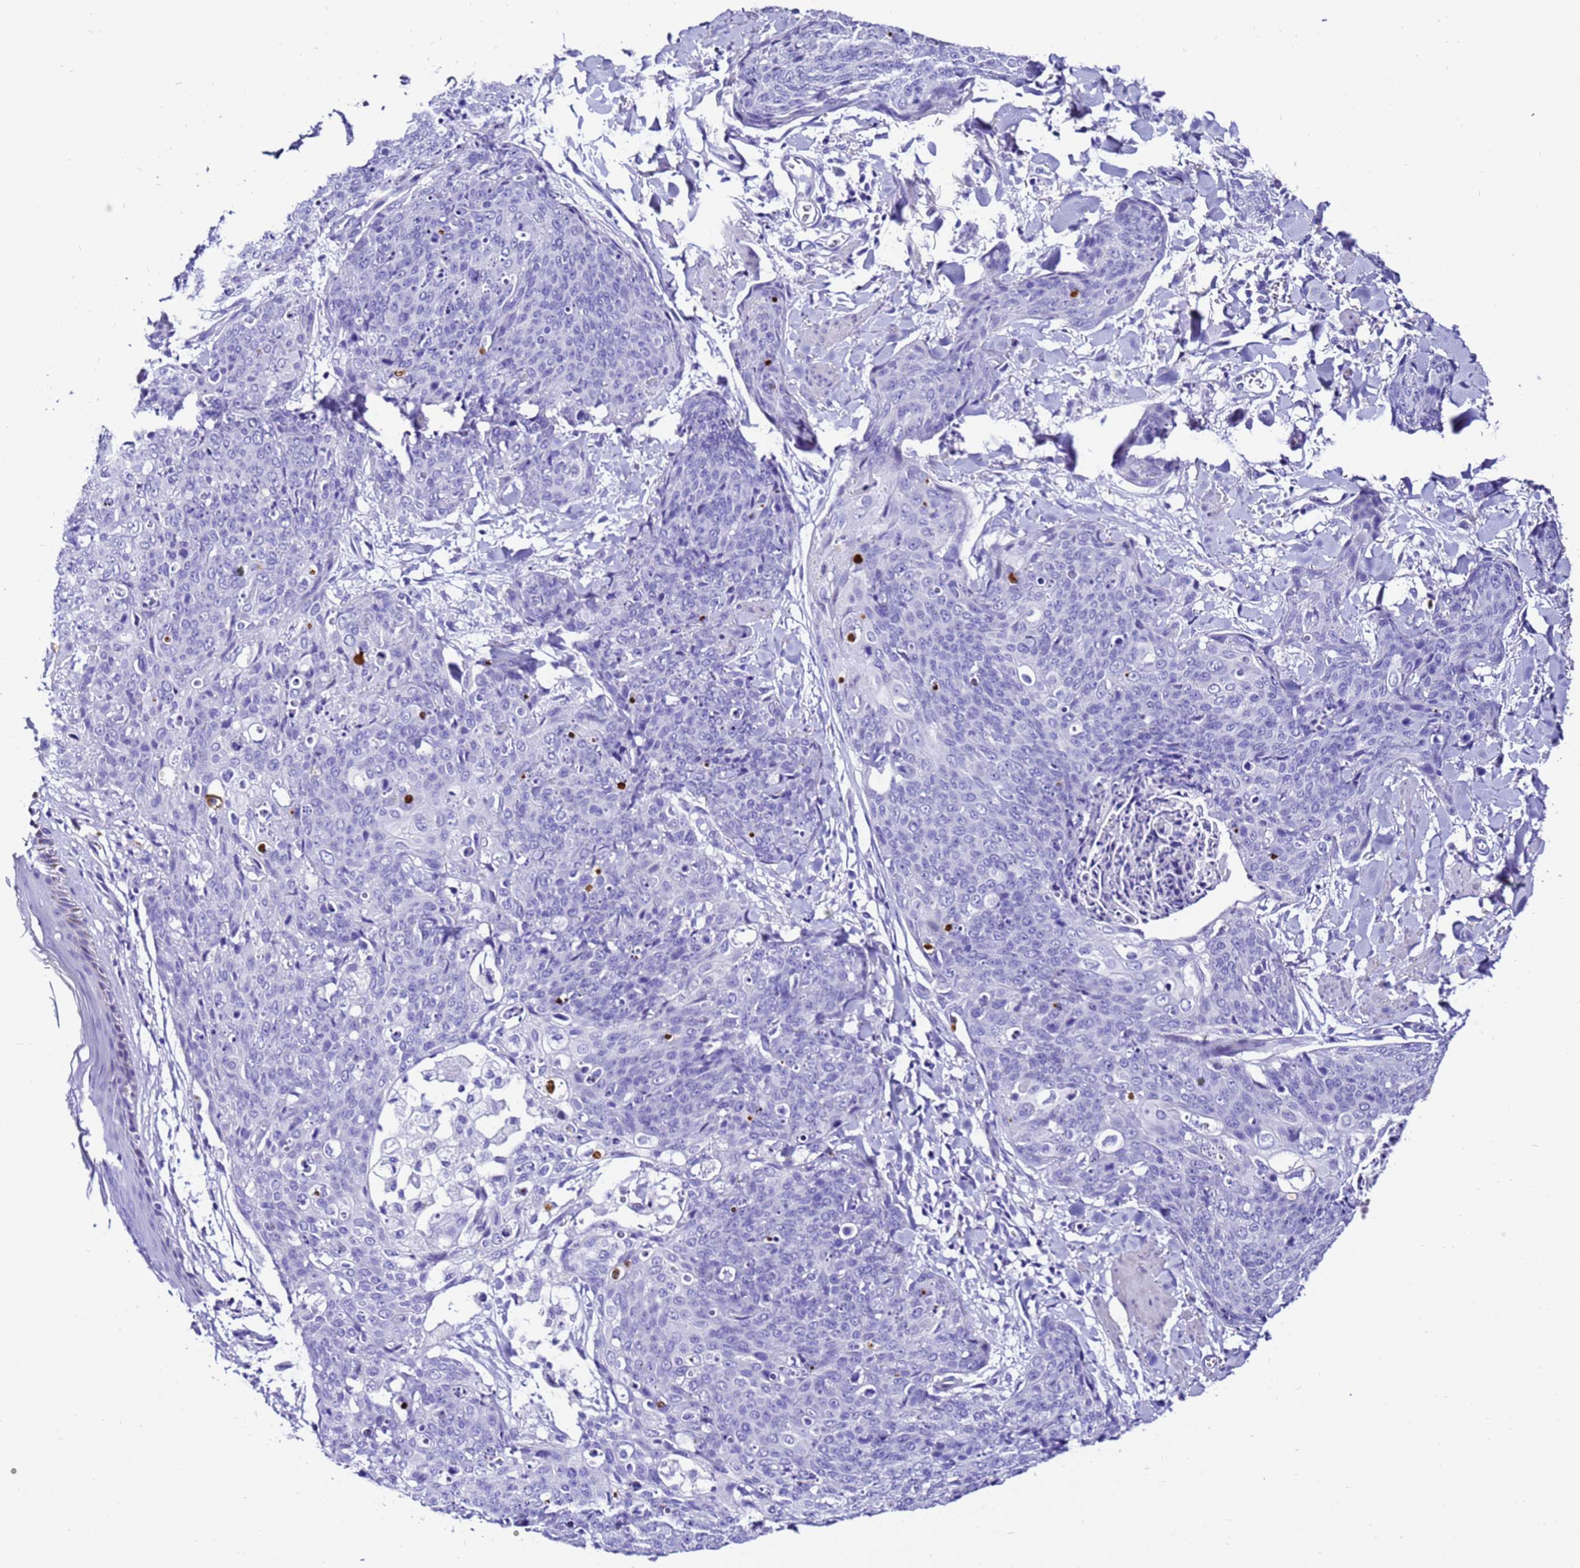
{"staining": {"intensity": "negative", "quantity": "none", "location": "none"}, "tissue": "skin cancer", "cell_type": "Tumor cells", "image_type": "cancer", "snomed": [{"axis": "morphology", "description": "Squamous cell carcinoma, NOS"}, {"axis": "topography", "description": "Skin"}, {"axis": "topography", "description": "Vulva"}], "caption": "Immunohistochemistry (IHC) histopathology image of neoplastic tissue: human skin squamous cell carcinoma stained with DAB (3,3'-diaminobenzidine) reveals no significant protein expression in tumor cells. (DAB (3,3'-diaminobenzidine) immunohistochemistry visualized using brightfield microscopy, high magnification).", "gene": "ZNF417", "patient": {"sex": "female", "age": 85}}